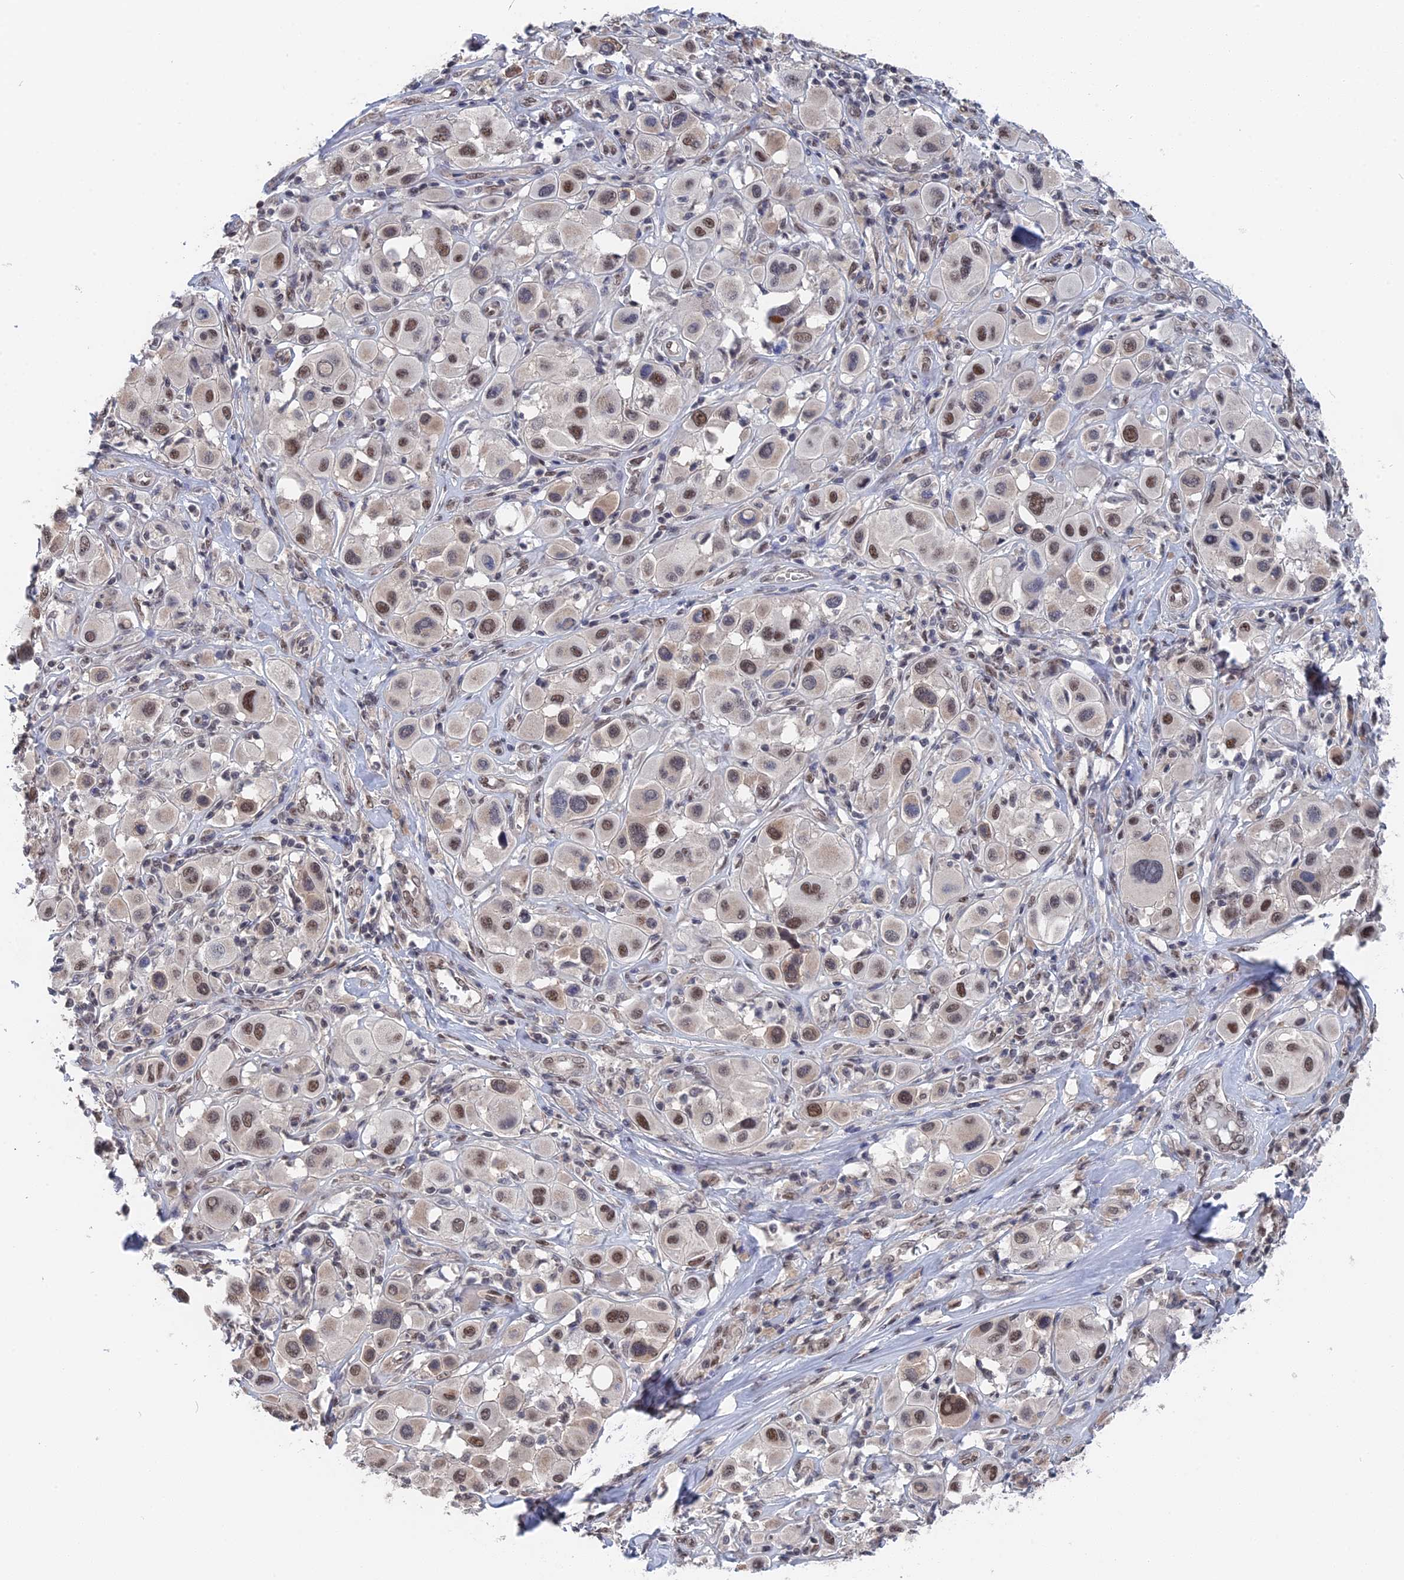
{"staining": {"intensity": "moderate", "quantity": "25%-75%", "location": "nuclear"}, "tissue": "melanoma", "cell_type": "Tumor cells", "image_type": "cancer", "snomed": [{"axis": "morphology", "description": "Malignant melanoma, Metastatic site"}, {"axis": "topography", "description": "Skin"}], "caption": "High-power microscopy captured an IHC histopathology image of malignant melanoma (metastatic site), revealing moderate nuclear positivity in approximately 25%-75% of tumor cells. Using DAB (brown) and hematoxylin (blue) stains, captured at high magnification using brightfield microscopy.", "gene": "TSSC4", "patient": {"sex": "male", "age": 41}}